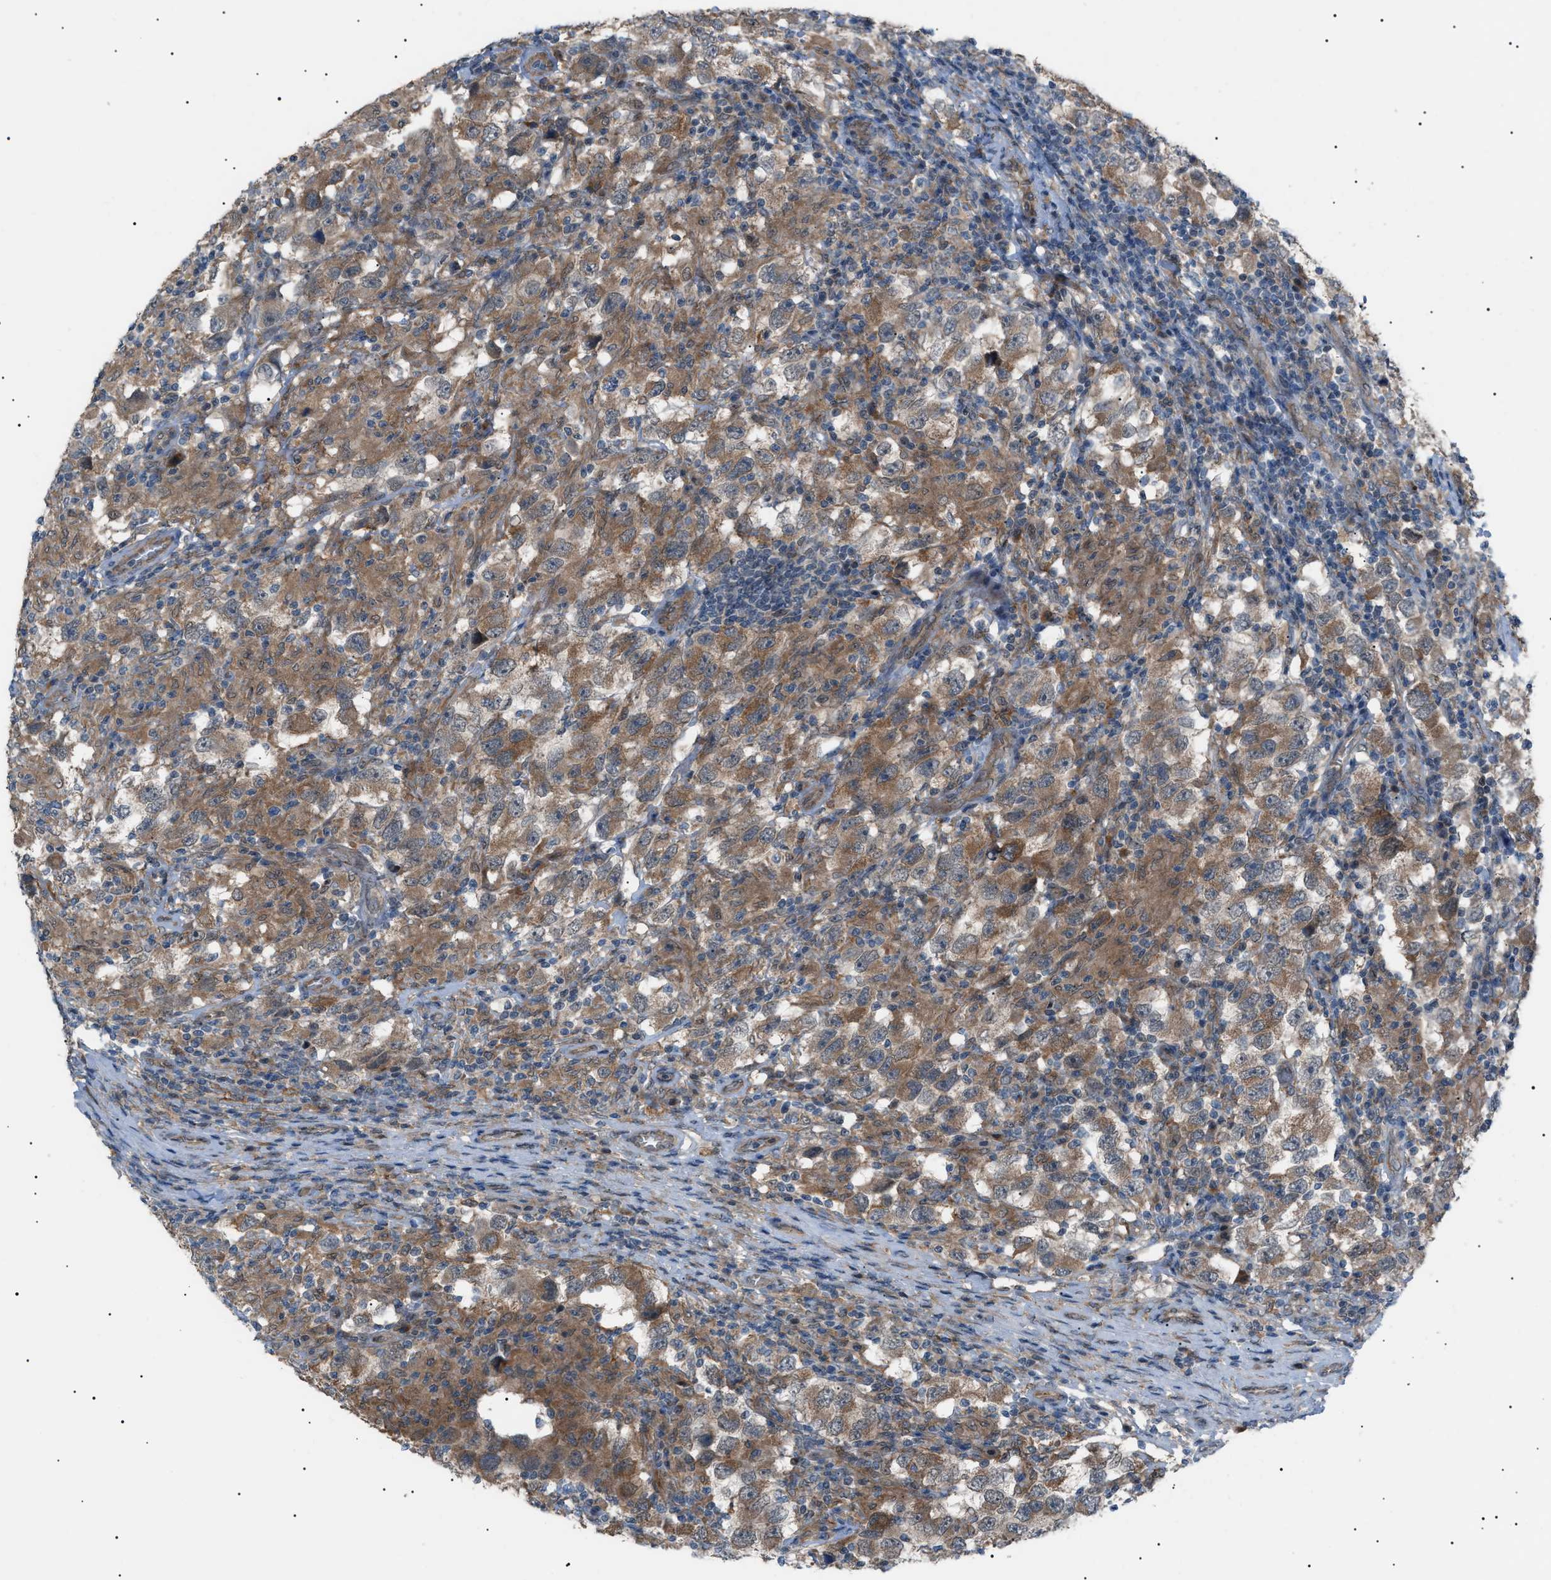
{"staining": {"intensity": "moderate", "quantity": ">75%", "location": "cytoplasmic/membranous"}, "tissue": "testis cancer", "cell_type": "Tumor cells", "image_type": "cancer", "snomed": [{"axis": "morphology", "description": "Carcinoma, Embryonal, NOS"}, {"axis": "topography", "description": "Testis"}], "caption": "Immunohistochemistry of human testis cancer shows medium levels of moderate cytoplasmic/membranous staining in approximately >75% of tumor cells.", "gene": "LPIN2", "patient": {"sex": "male", "age": 21}}